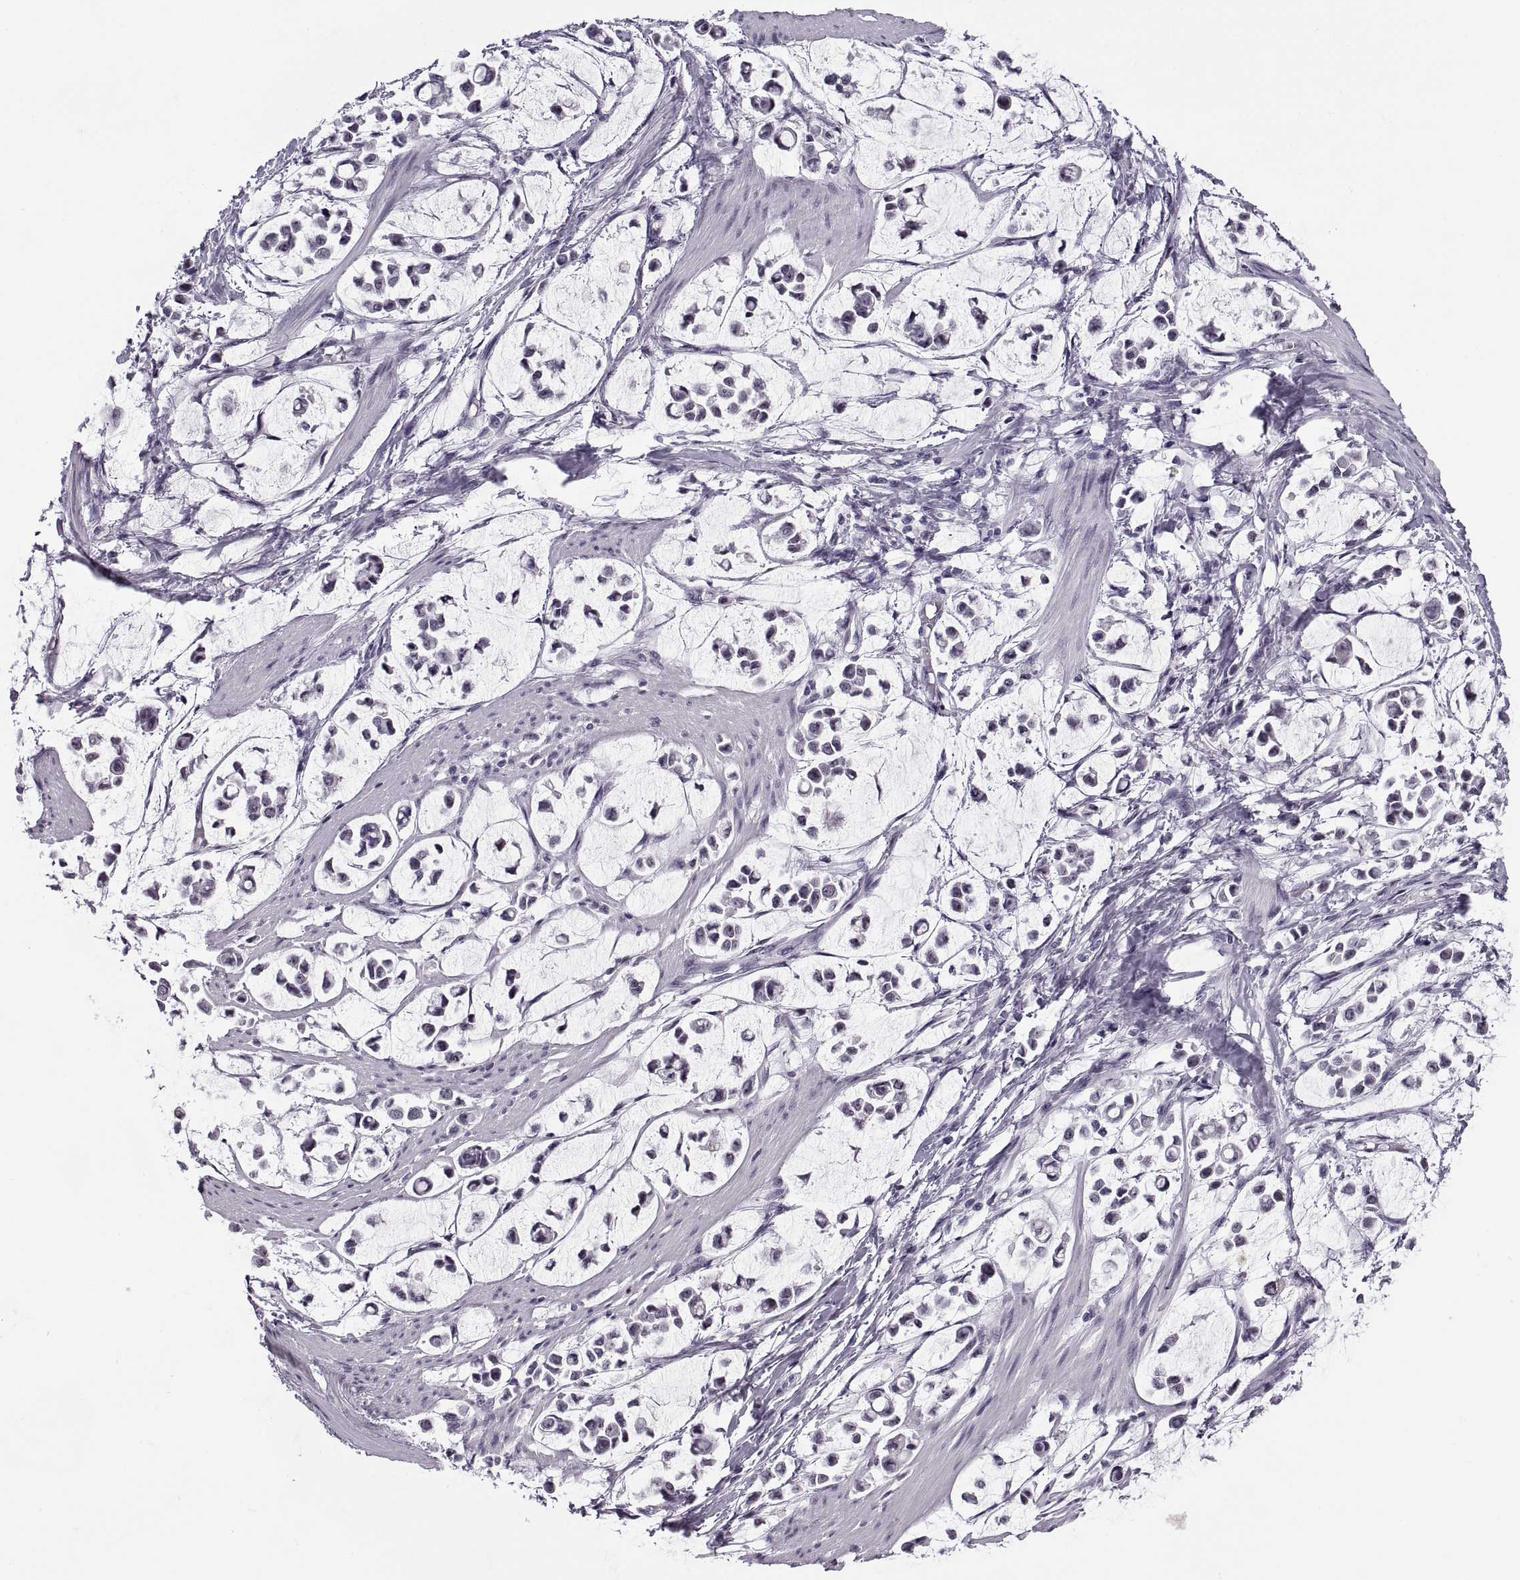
{"staining": {"intensity": "negative", "quantity": "none", "location": "none"}, "tissue": "stomach cancer", "cell_type": "Tumor cells", "image_type": "cancer", "snomed": [{"axis": "morphology", "description": "Adenocarcinoma, NOS"}, {"axis": "topography", "description": "Stomach"}], "caption": "DAB immunohistochemical staining of human adenocarcinoma (stomach) displays no significant expression in tumor cells. Nuclei are stained in blue.", "gene": "TBC1D3G", "patient": {"sex": "male", "age": 82}}